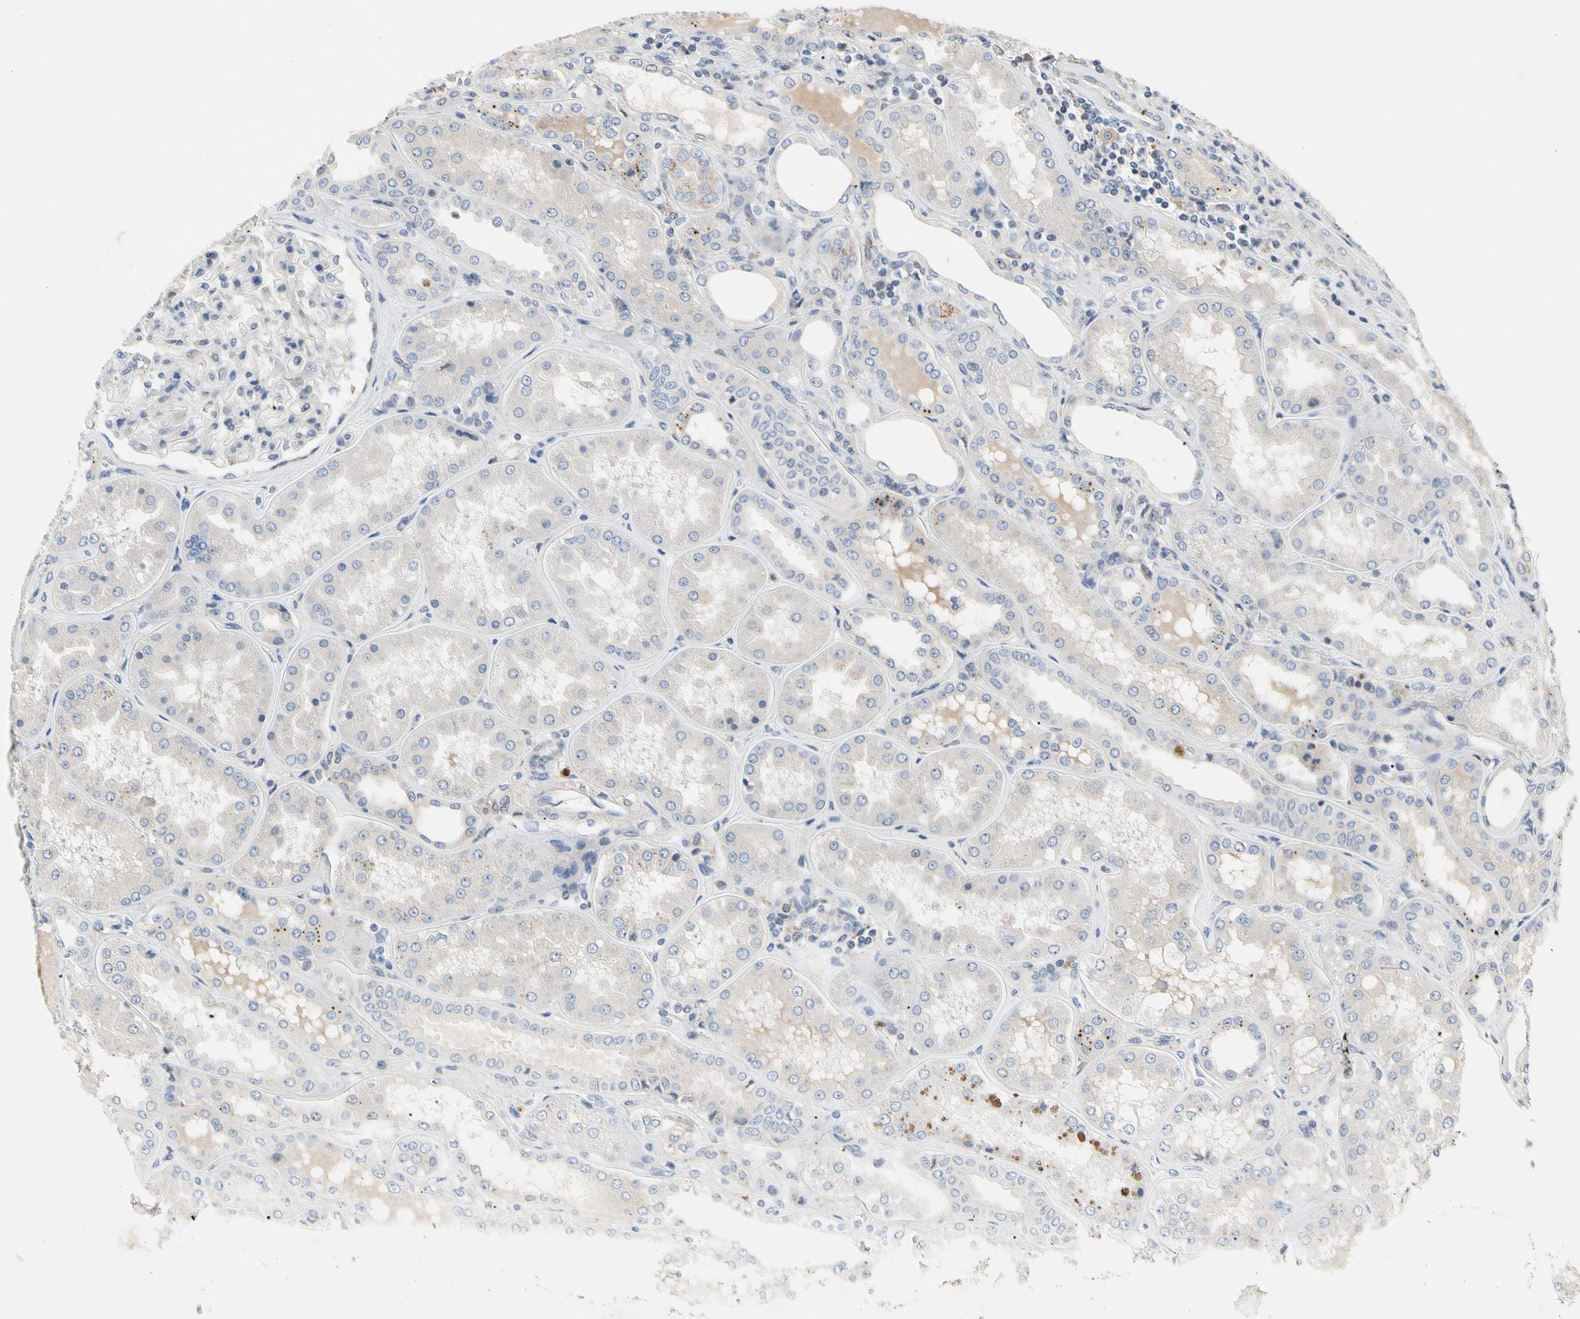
{"staining": {"intensity": "negative", "quantity": "none", "location": "none"}, "tissue": "kidney", "cell_type": "Cells in glomeruli", "image_type": "normal", "snomed": [{"axis": "morphology", "description": "Normal tissue, NOS"}, {"axis": "topography", "description": "Kidney"}], "caption": "Photomicrograph shows no protein staining in cells in glomeruli of unremarkable kidney.", "gene": "GAS6", "patient": {"sex": "female", "age": 56}}